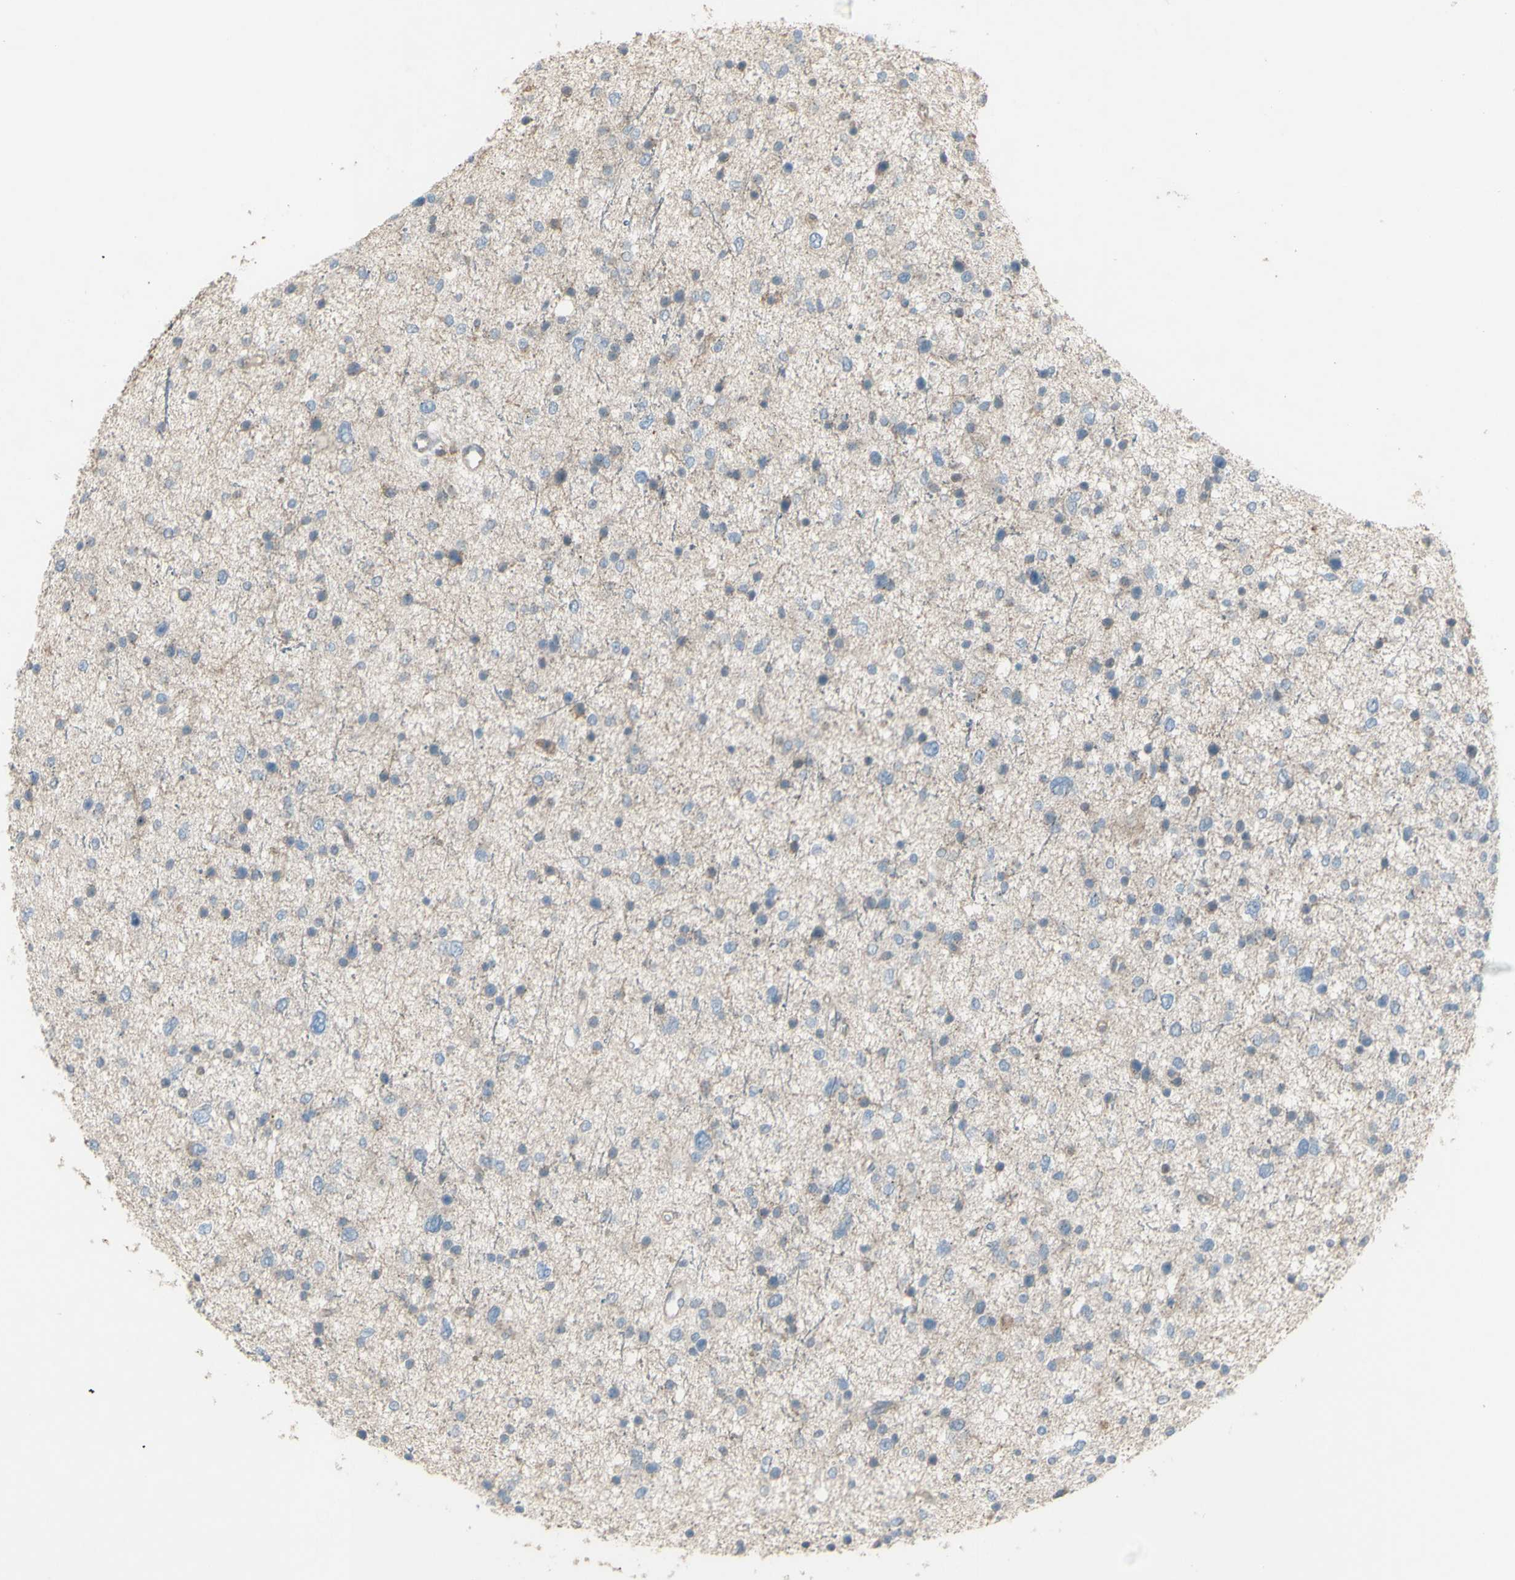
{"staining": {"intensity": "negative", "quantity": "none", "location": "none"}, "tissue": "glioma", "cell_type": "Tumor cells", "image_type": "cancer", "snomed": [{"axis": "morphology", "description": "Glioma, malignant, Low grade"}, {"axis": "topography", "description": "Brain"}], "caption": "Immunohistochemical staining of human glioma exhibits no significant positivity in tumor cells.", "gene": "FXYD3", "patient": {"sex": "female", "age": 37}}